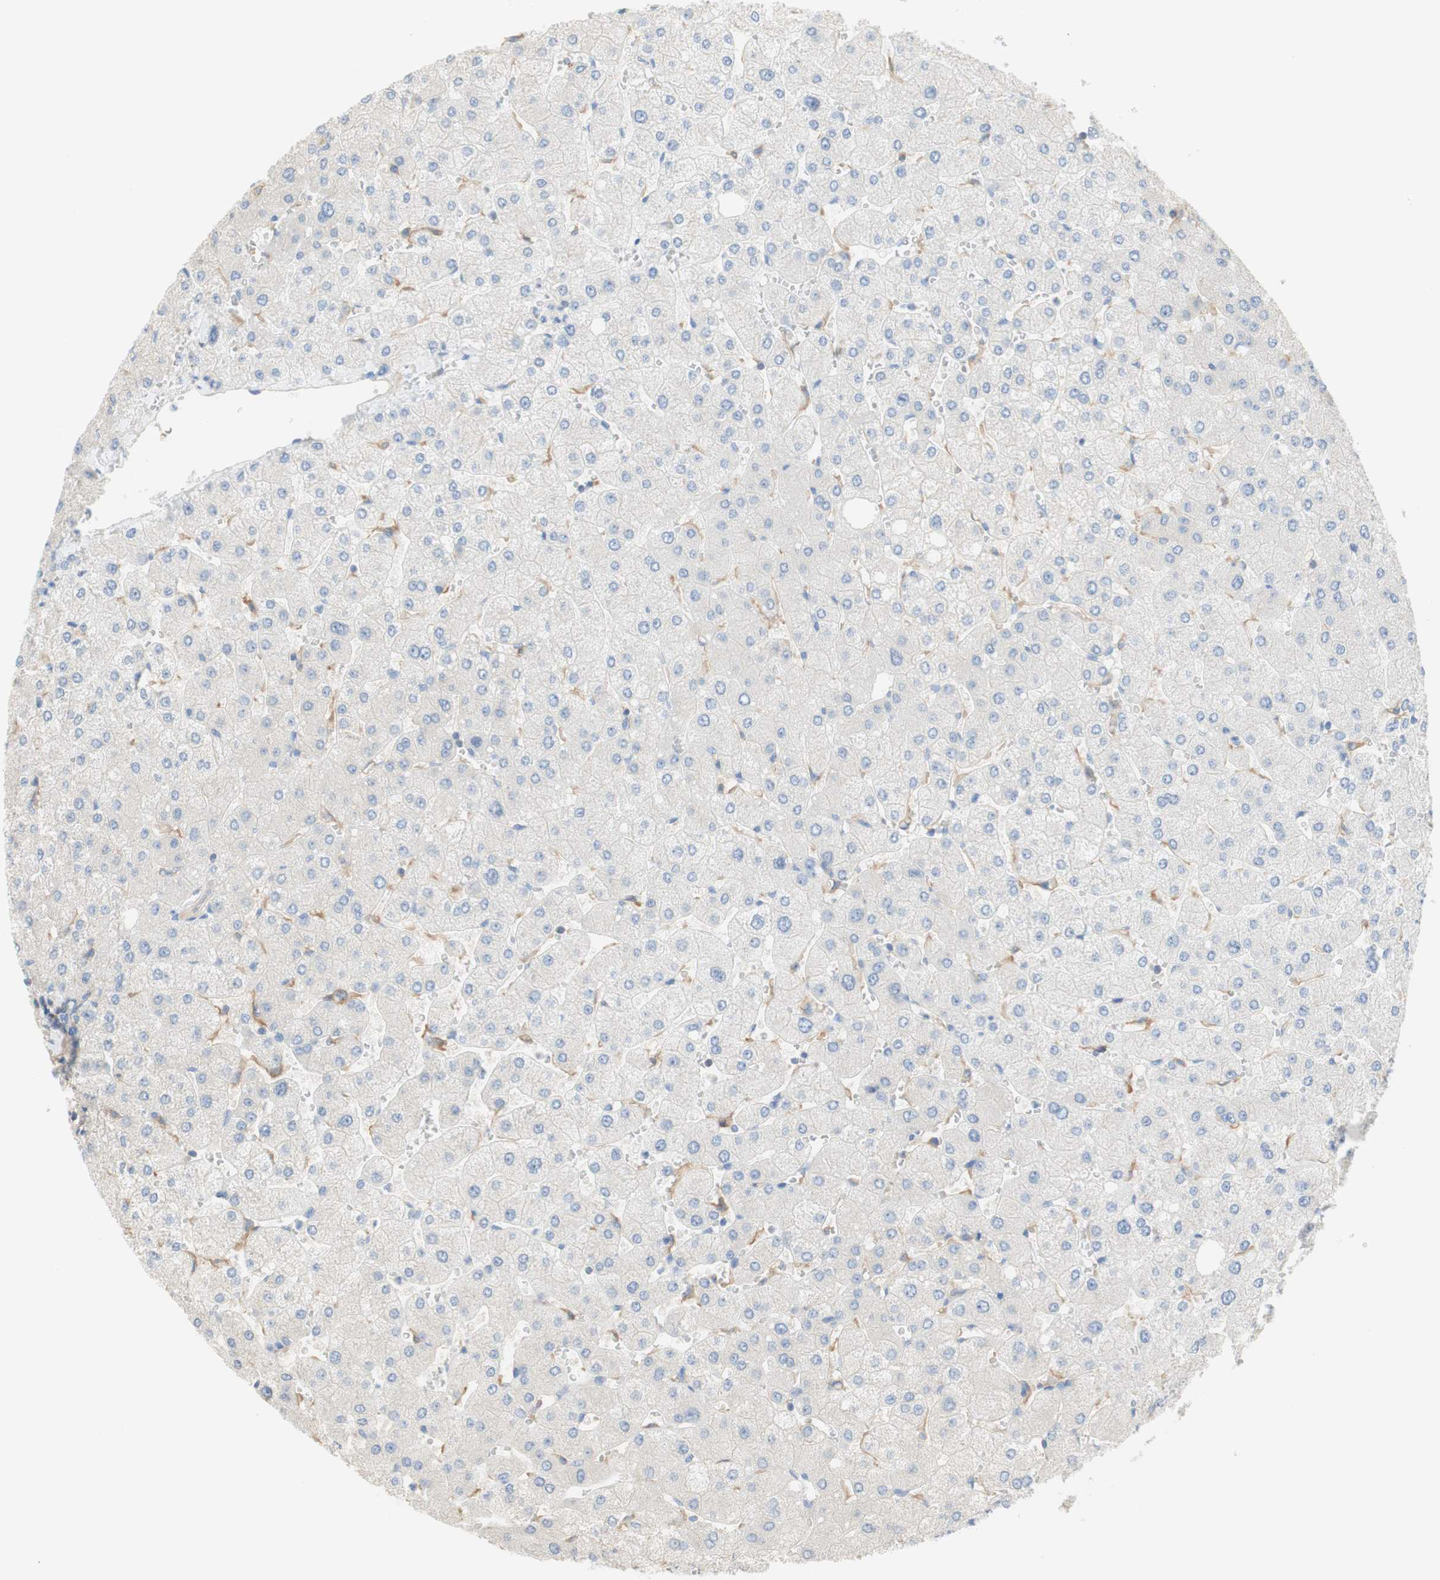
{"staining": {"intensity": "negative", "quantity": "none", "location": "none"}, "tissue": "liver", "cell_type": "Cholangiocytes", "image_type": "normal", "snomed": [{"axis": "morphology", "description": "Normal tissue, NOS"}, {"axis": "topography", "description": "Liver"}], "caption": "The immunohistochemistry (IHC) image has no significant staining in cholangiocytes of liver.", "gene": "ATP2B1", "patient": {"sex": "male", "age": 55}}